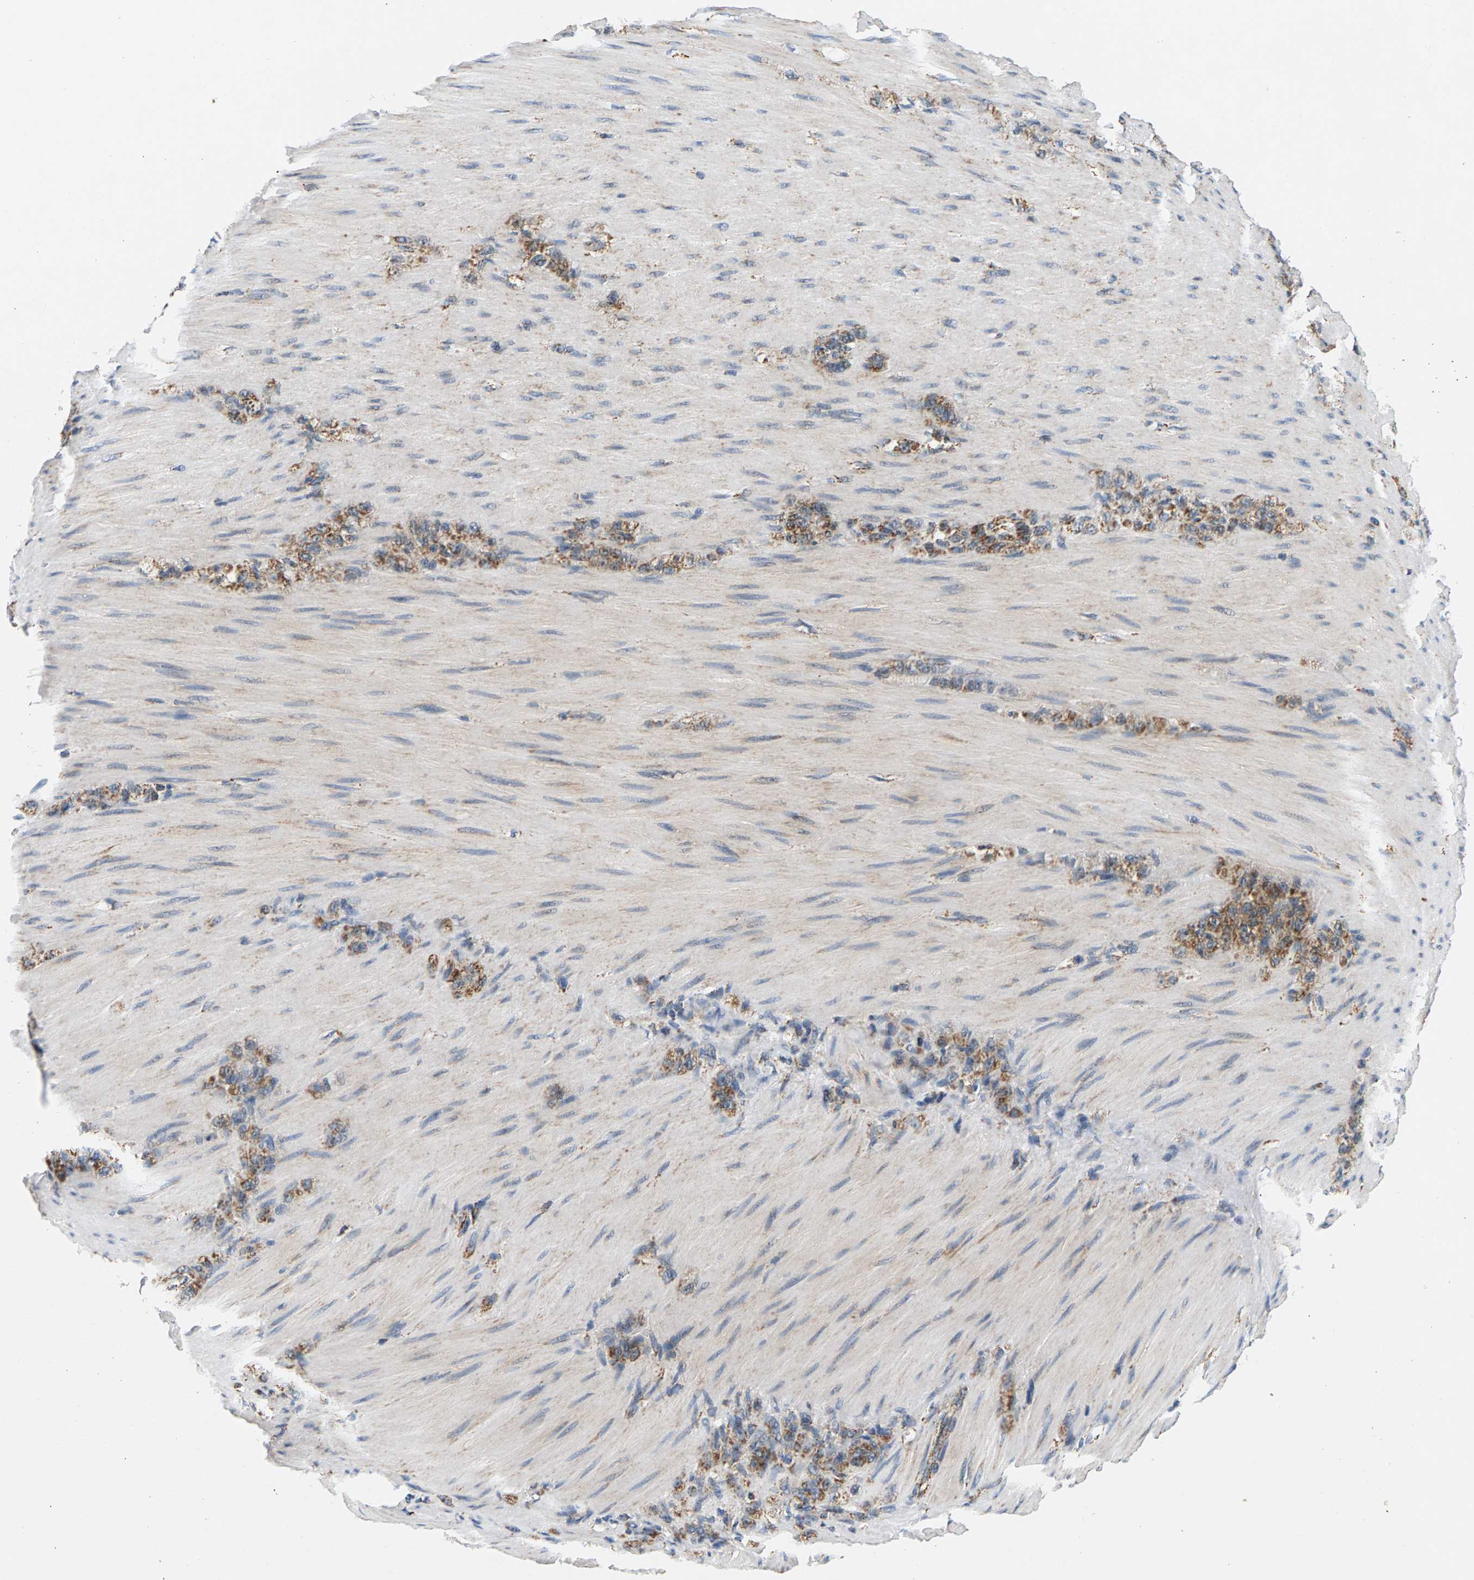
{"staining": {"intensity": "moderate", "quantity": ">75%", "location": "cytoplasmic/membranous"}, "tissue": "stomach cancer", "cell_type": "Tumor cells", "image_type": "cancer", "snomed": [{"axis": "morphology", "description": "Normal tissue, NOS"}, {"axis": "morphology", "description": "Adenocarcinoma, NOS"}, {"axis": "topography", "description": "Stomach"}], "caption": "Immunohistochemistry of human adenocarcinoma (stomach) reveals medium levels of moderate cytoplasmic/membranous staining in approximately >75% of tumor cells. Using DAB (3,3'-diaminobenzidine) (brown) and hematoxylin (blue) stains, captured at high magnification using brightfield microscopy.", "gene": "PDE1A", "patient": {"sex": "male", "age": 82}}